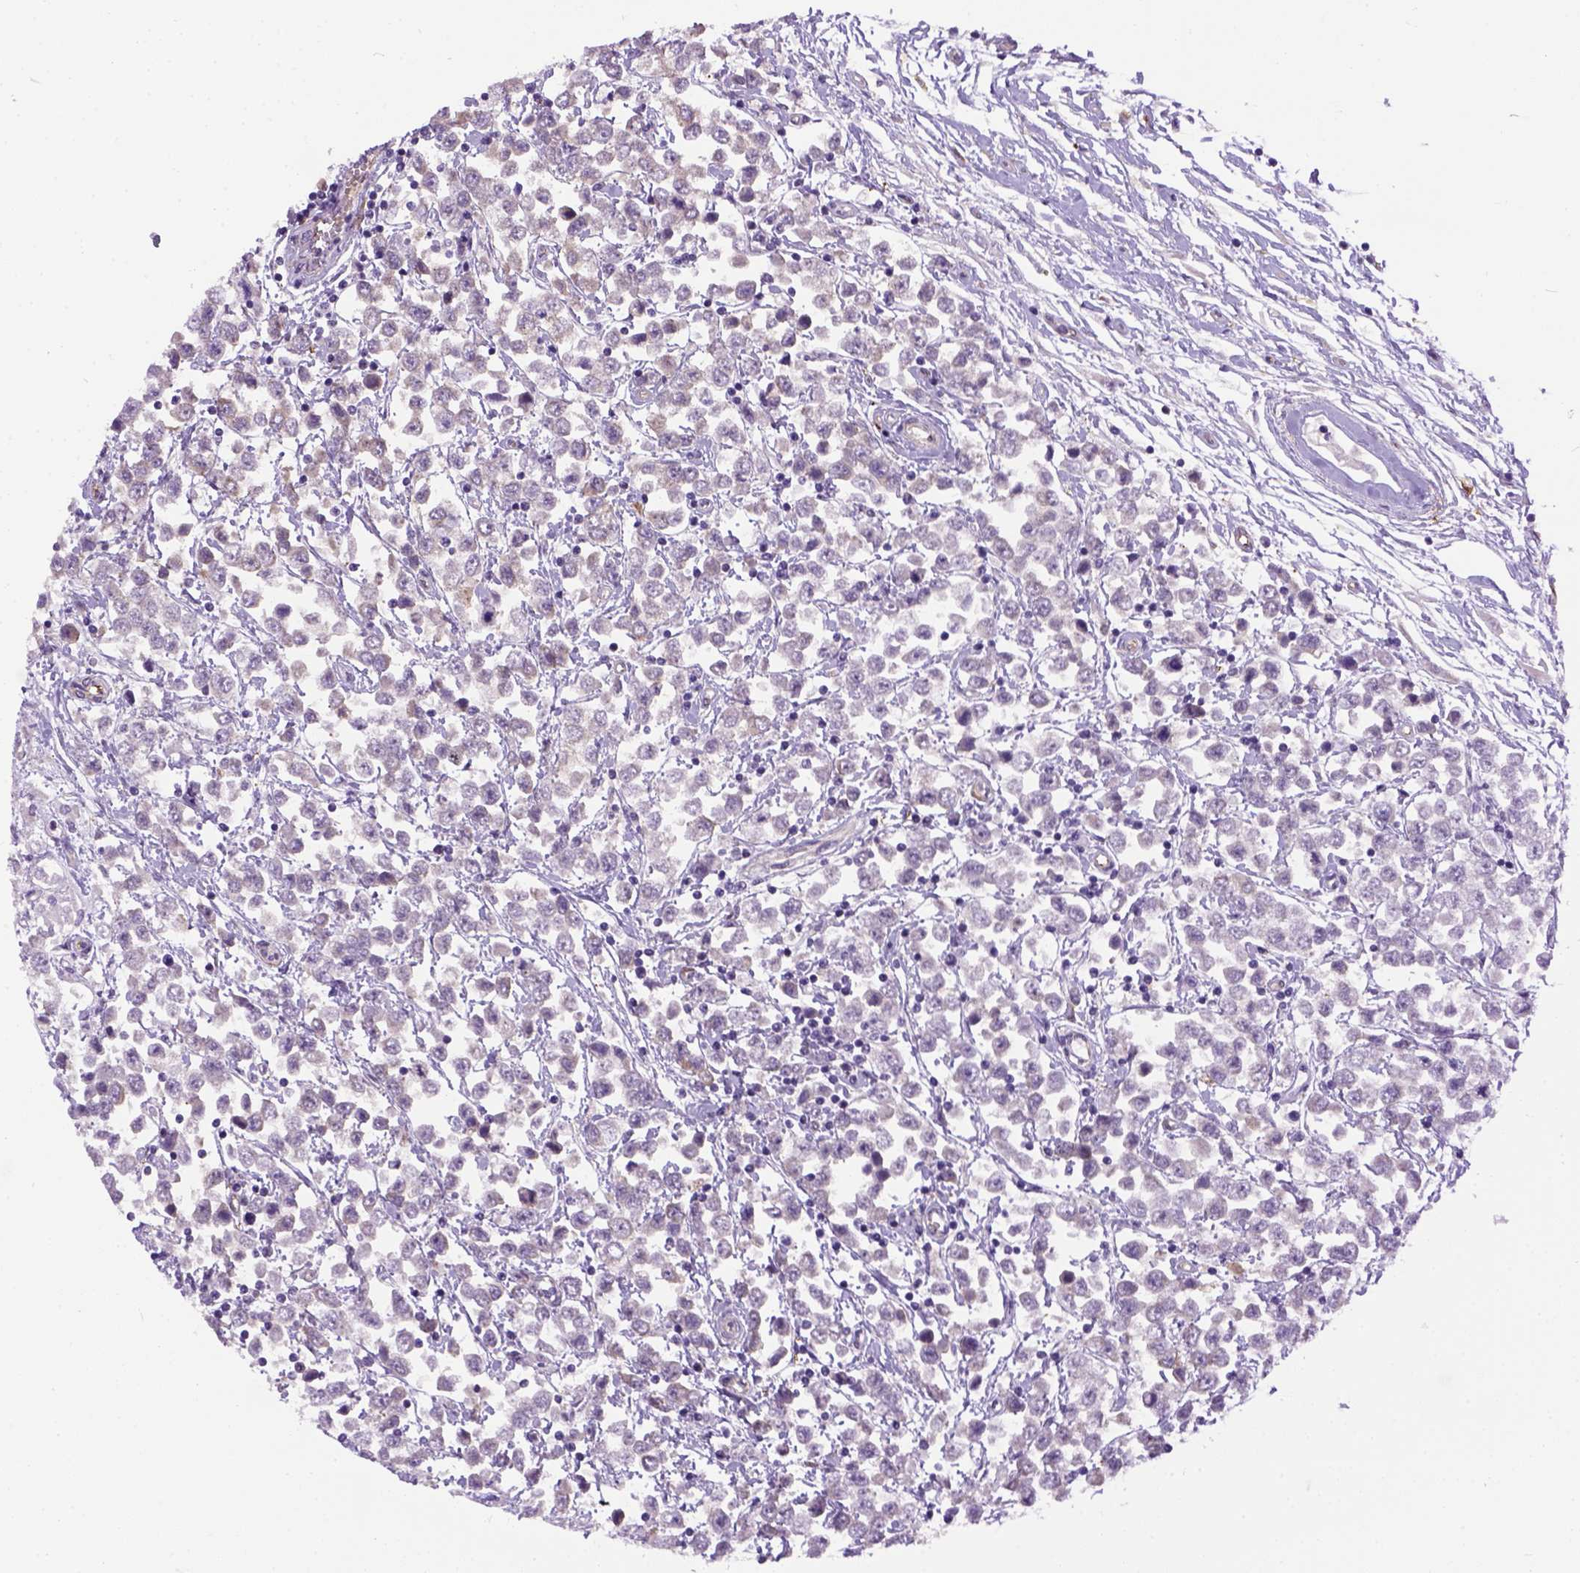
{"staining": {"intensity": "weak", "quantity": "<25%", "location": "cytoplasmic/membranous"}, "tissue": "testis cancer", "cell_type": "Tumor cells", "image_type": "cancer", "snomed": [{"axis": "morphology", "description": "Seminoma, NOS"}, {"axis": "topography", "description": "Testis"}], "caption": "The immunohistochemistry micrograph has no significant positivity in tumor cells of testis seminoma tissue.", "gene": "KAZN", "patient": {"sex": "male", "age": 34}}